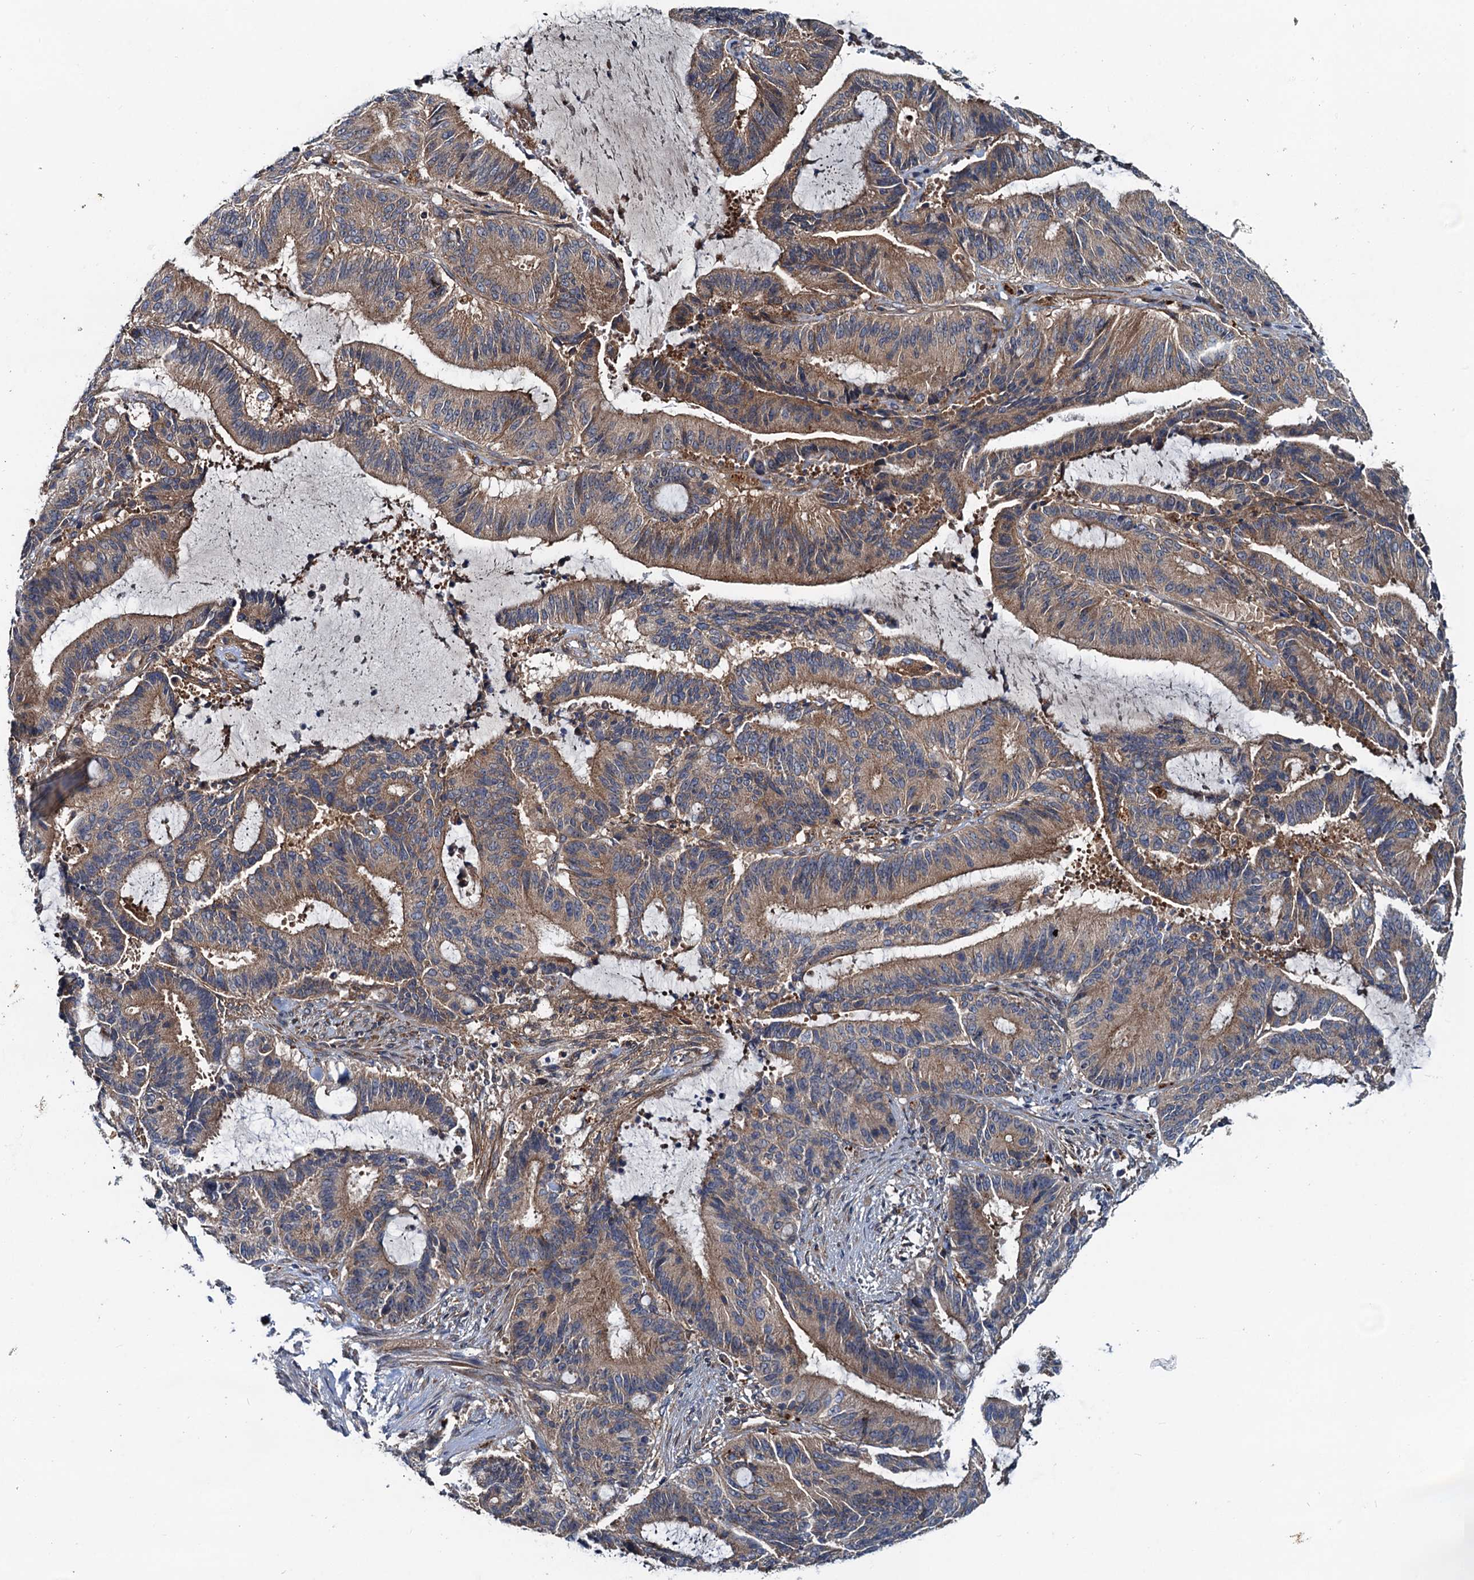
{"staining": {"intensity": "moderate", "quantity": ">75%", "location": "cytoplasmic/membranous"}, "tissue": "liver cancer", "cell_type": "Tumor cells", "image_type": "cancer", "snomed": [{"axis": "morphology", "description": "Normal tissue, NOS"}, {"axis": "morphology", "description": "Cholangiocarcinoma"}, {"axis": "topography", "description": "Liver"}, {"axis": "topography", "description": "Peripheral nerve tissue"}], "caption": "The micrograph displays staining of liver cancer, revealing moderate cytoplasmic/membranous protein expression (brown color) within tumor cells. The staining is performed using DAB brown chromogen to label protein expression. The nuclei are counter-stained blue using hematoxylin.", "gene": "EFL1", "patient": {"sex": "female", "age": 73}}